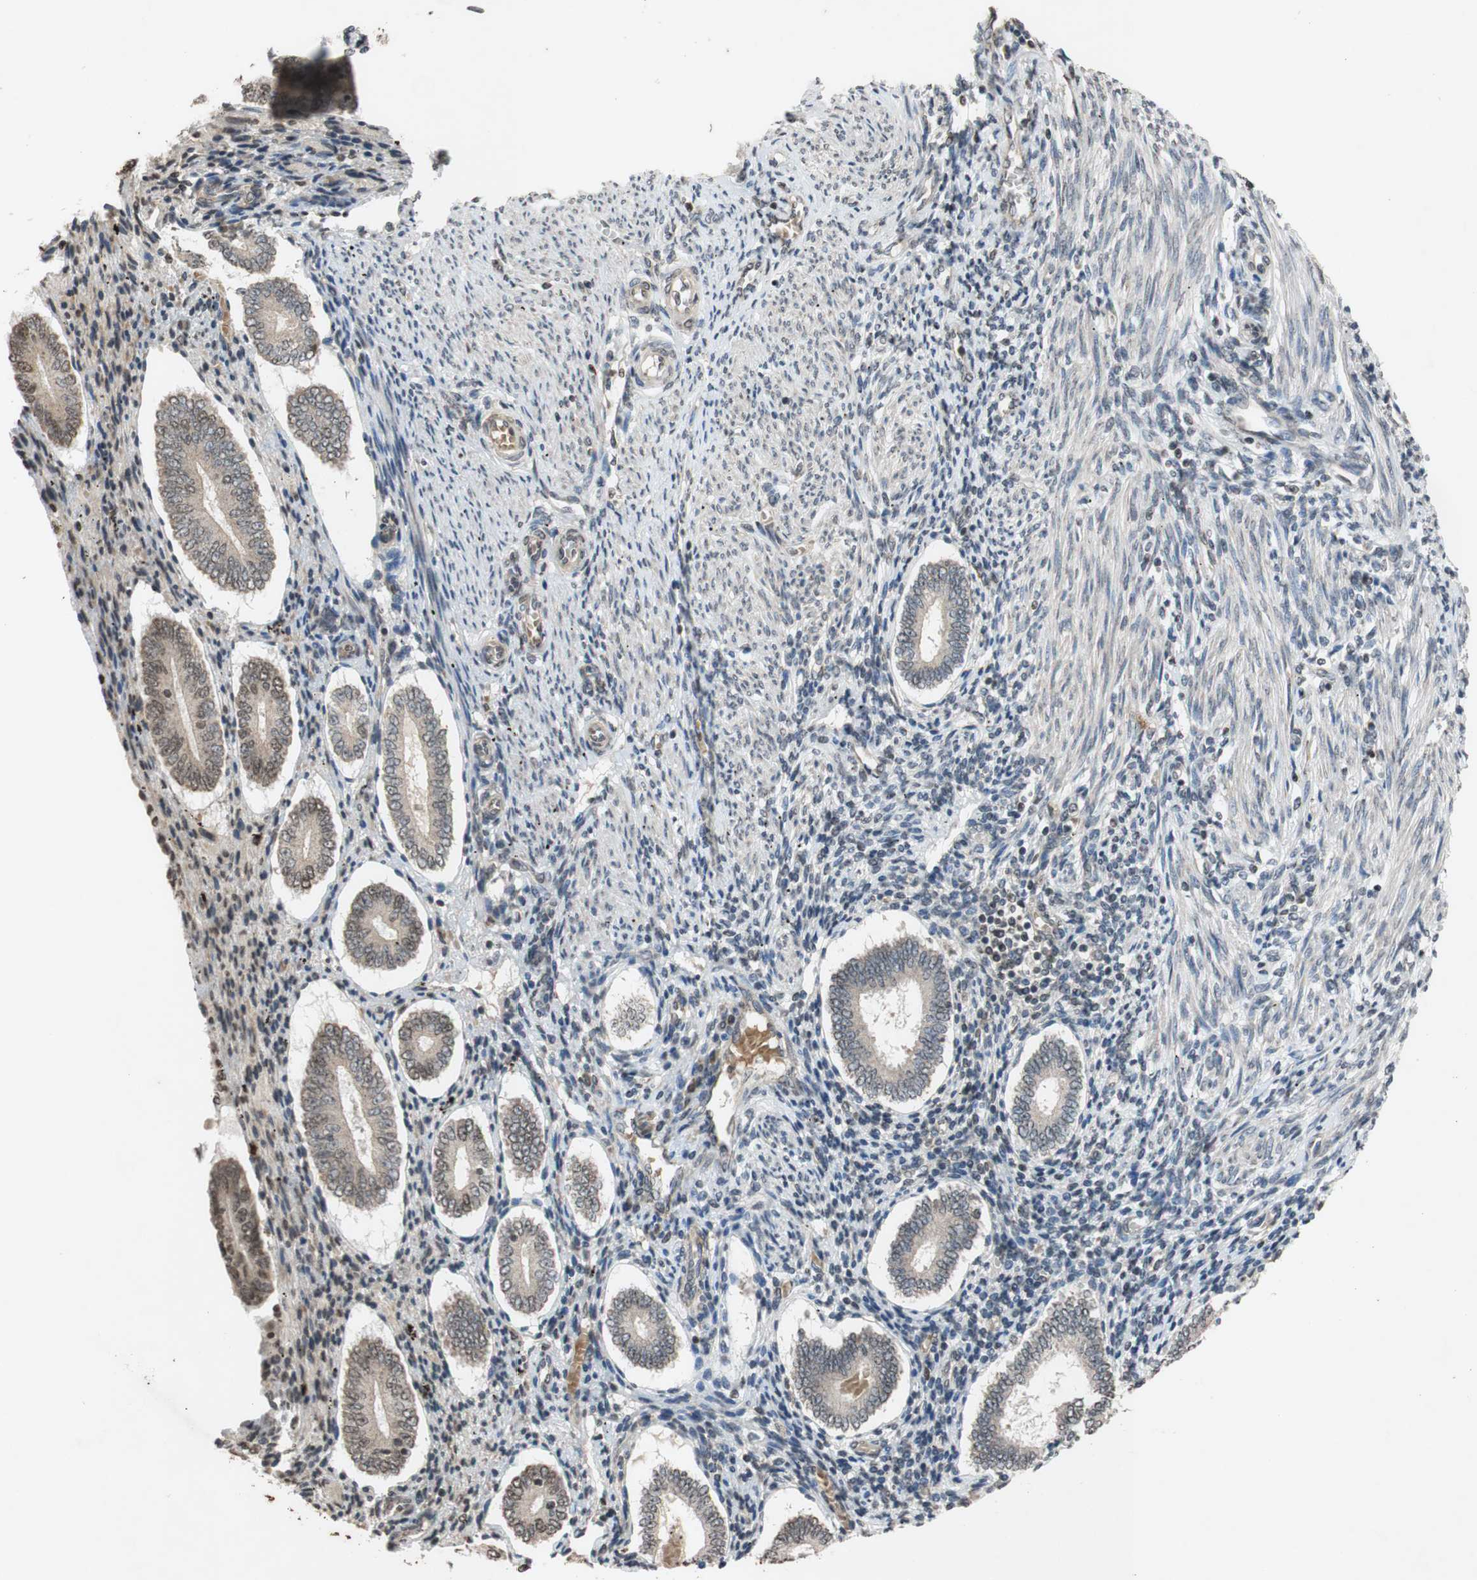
{"staining": {"intensity": "negative", "quantity": "none", "location": "none"}, "tissue": "endometrium", "cell_type": "Cells in endometrial stroma", "image_type": "normal", "snomed": [{"axis": "morphology", "description": "Normal tissue, NOS"}, {"axis": "topography", "description": "Endometrium"}], "caption": "Benign endometrium was stained to show a protein in brown. There is no significant positivity in cells in endometrial stroma. (Stains: DAB immunohistochemistry (IHC) with hematoxylin counter stain, Microscopy: brightfield microscopy at high magnification).", "gene": "MCM6", "patient": {"sex": "female", "age": 42}}